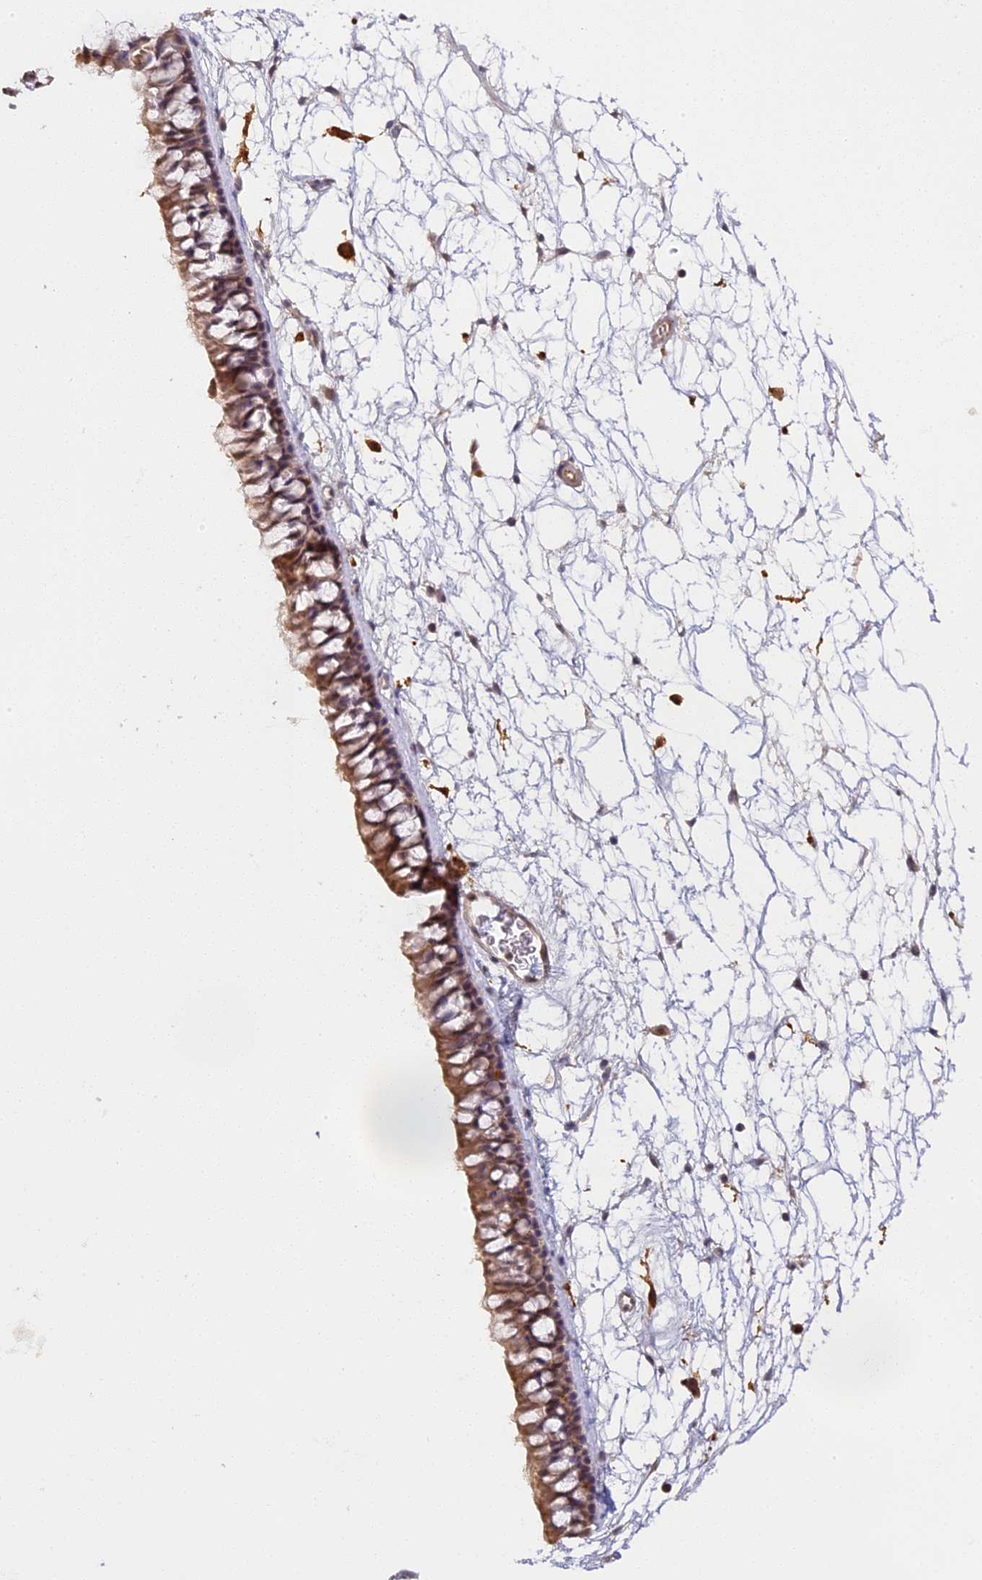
{"staining": {"intensity": "moderate", "quantity": ">75%", "location": "cytoplasmic/membranous"}, "tissue": "nasopharynx", "cell_type": "Respiratory epithelial cells", "image_type": "normal", "snomed": [{"axis": "morphology", "description": "Normal tissue, NOS"}, {"axis": "topography", "description": "Nasopharynx"}], "caption": "Unremarkable nasopharynx exhibits moderate cytoplasmic/membranous expression in approximately >75% of respiratory epithelial cells.", "gene": "NCF4", "patient": {"sex": "male", "age": 64}}